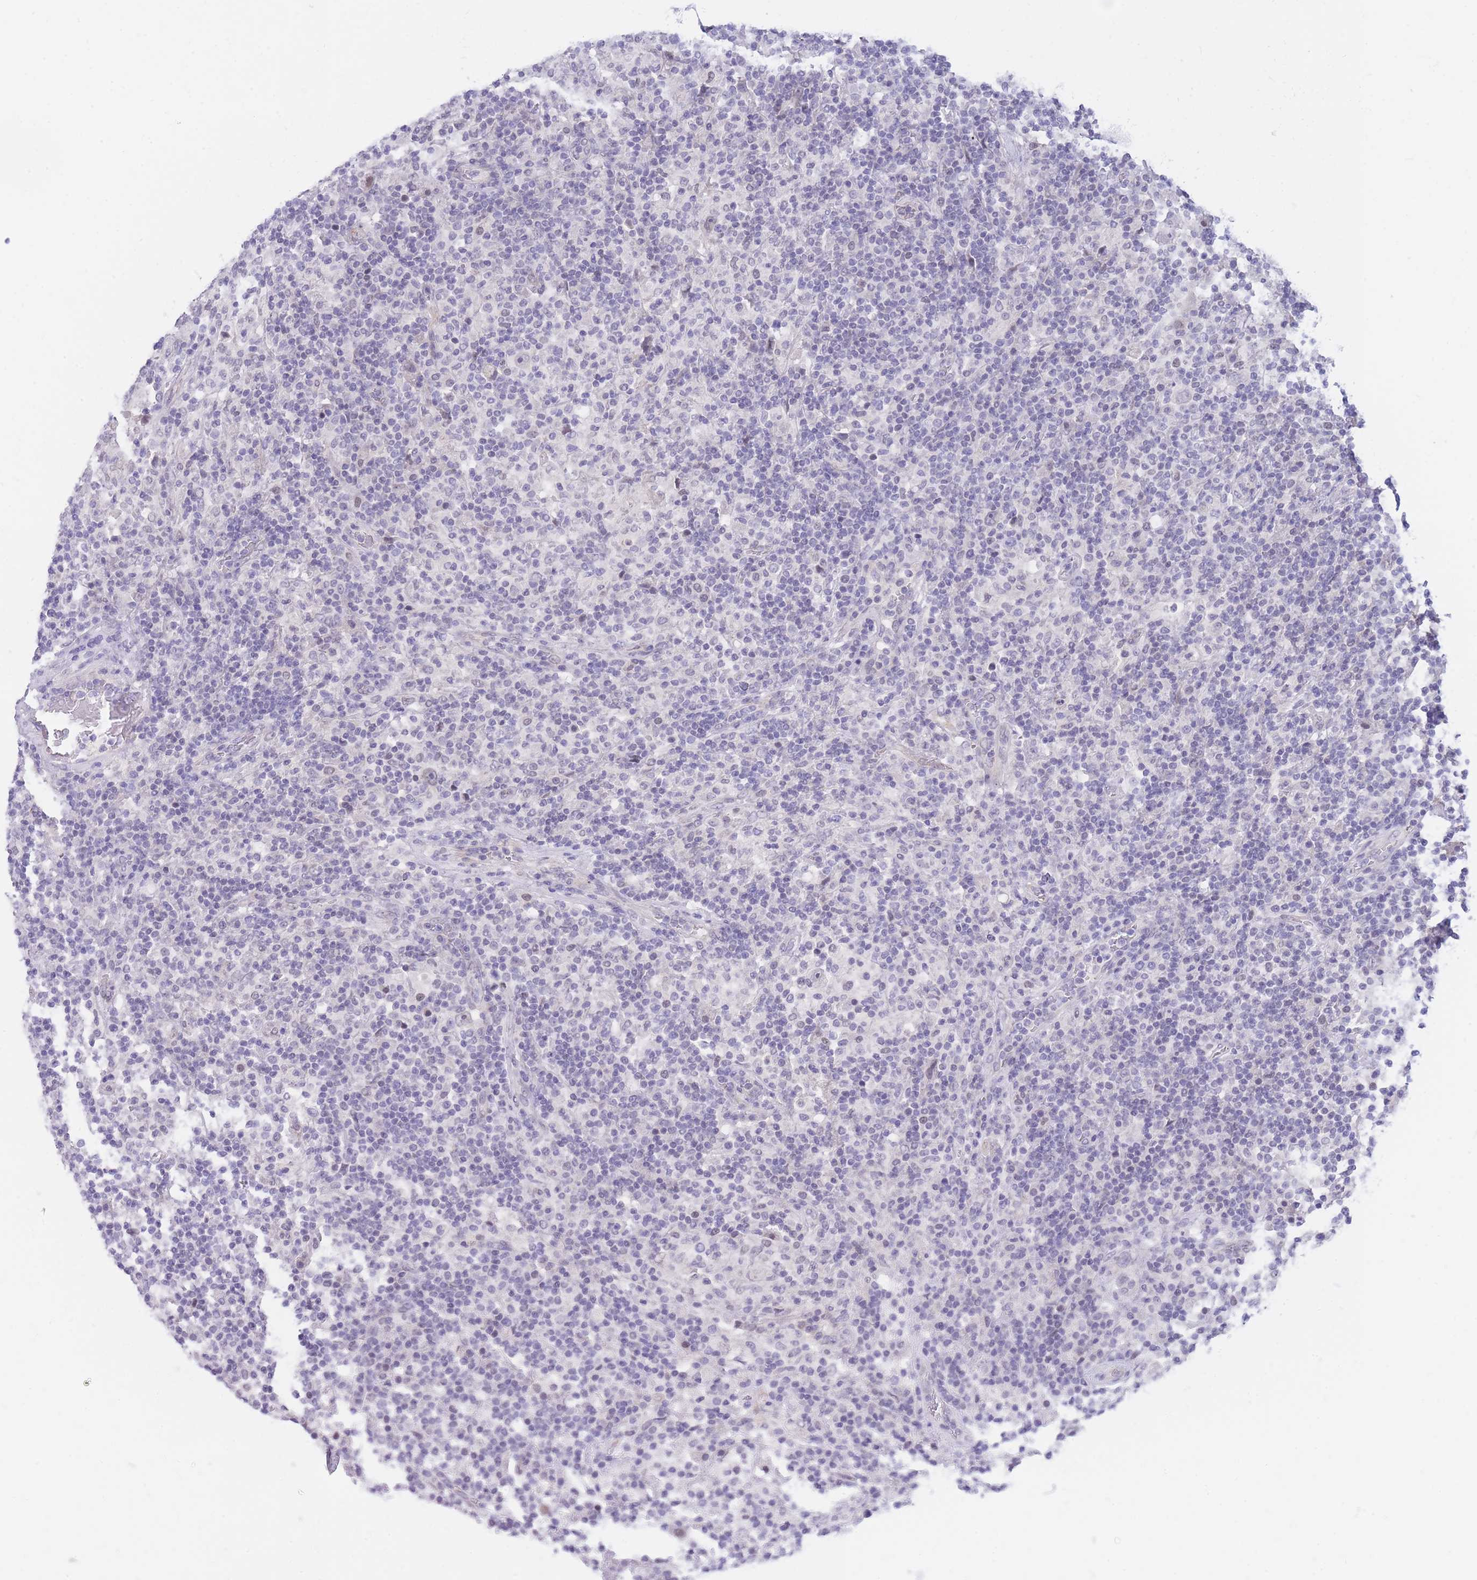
{"staining": {"intensity": "negative", "quantity": "none", "location": "none"}, "tissue": "lymphoma", "cell_type": "Tumor cells", "image_type": "cancer", "snomed": [{"axis": "morphology", "description": "Hodgkin's disease, NOS"}, {"axis": "topography", "description": "Lymph node"}], "caption": "Protein analysis of lymphoma reveals no significant positivity in tumor cells.", "gene": "PRR23B", "patient": {"sex": "male", "age": 70}}